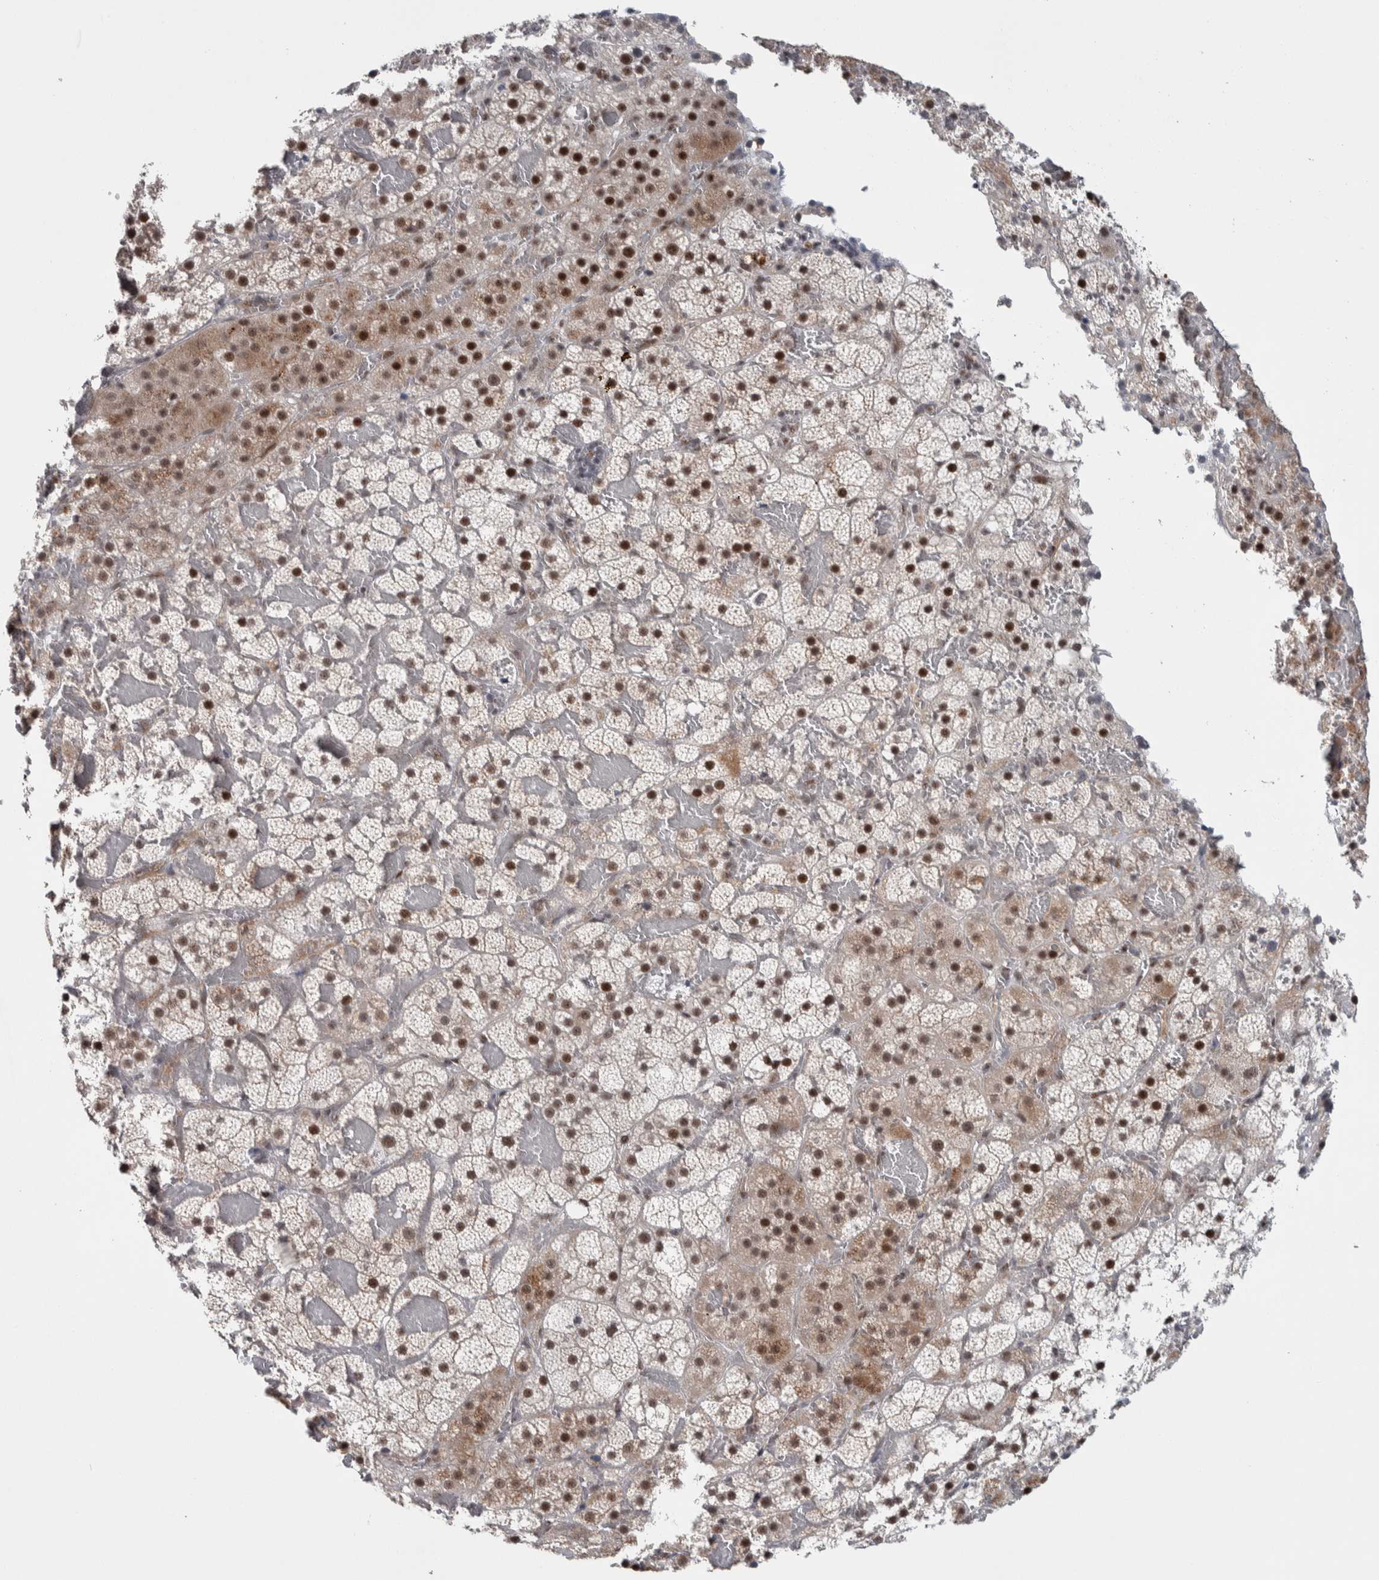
{"staining": {"intensity": "strong", "quantity": ">75%", "location": "cytoplasmic/membranous,nuclear"}, "tissue": "adrenal gland", "cell_type": "Glandular cells", "image_type": "normal", "snomed": [{"axis": "morphology", "description": "Normal tissue, NOS"}, {"axis": "topography", "description": "Adrenal gland"}], "caption": "This image shows immunohistochemistry (IHC) staining of unremarkable adrenal gland, with high strong cytoplasmic/membranous,nuclear positivity in about >75% of glandular cells.", "gene": "ASPN", "patient": {"sex": "female", "age": 59}}